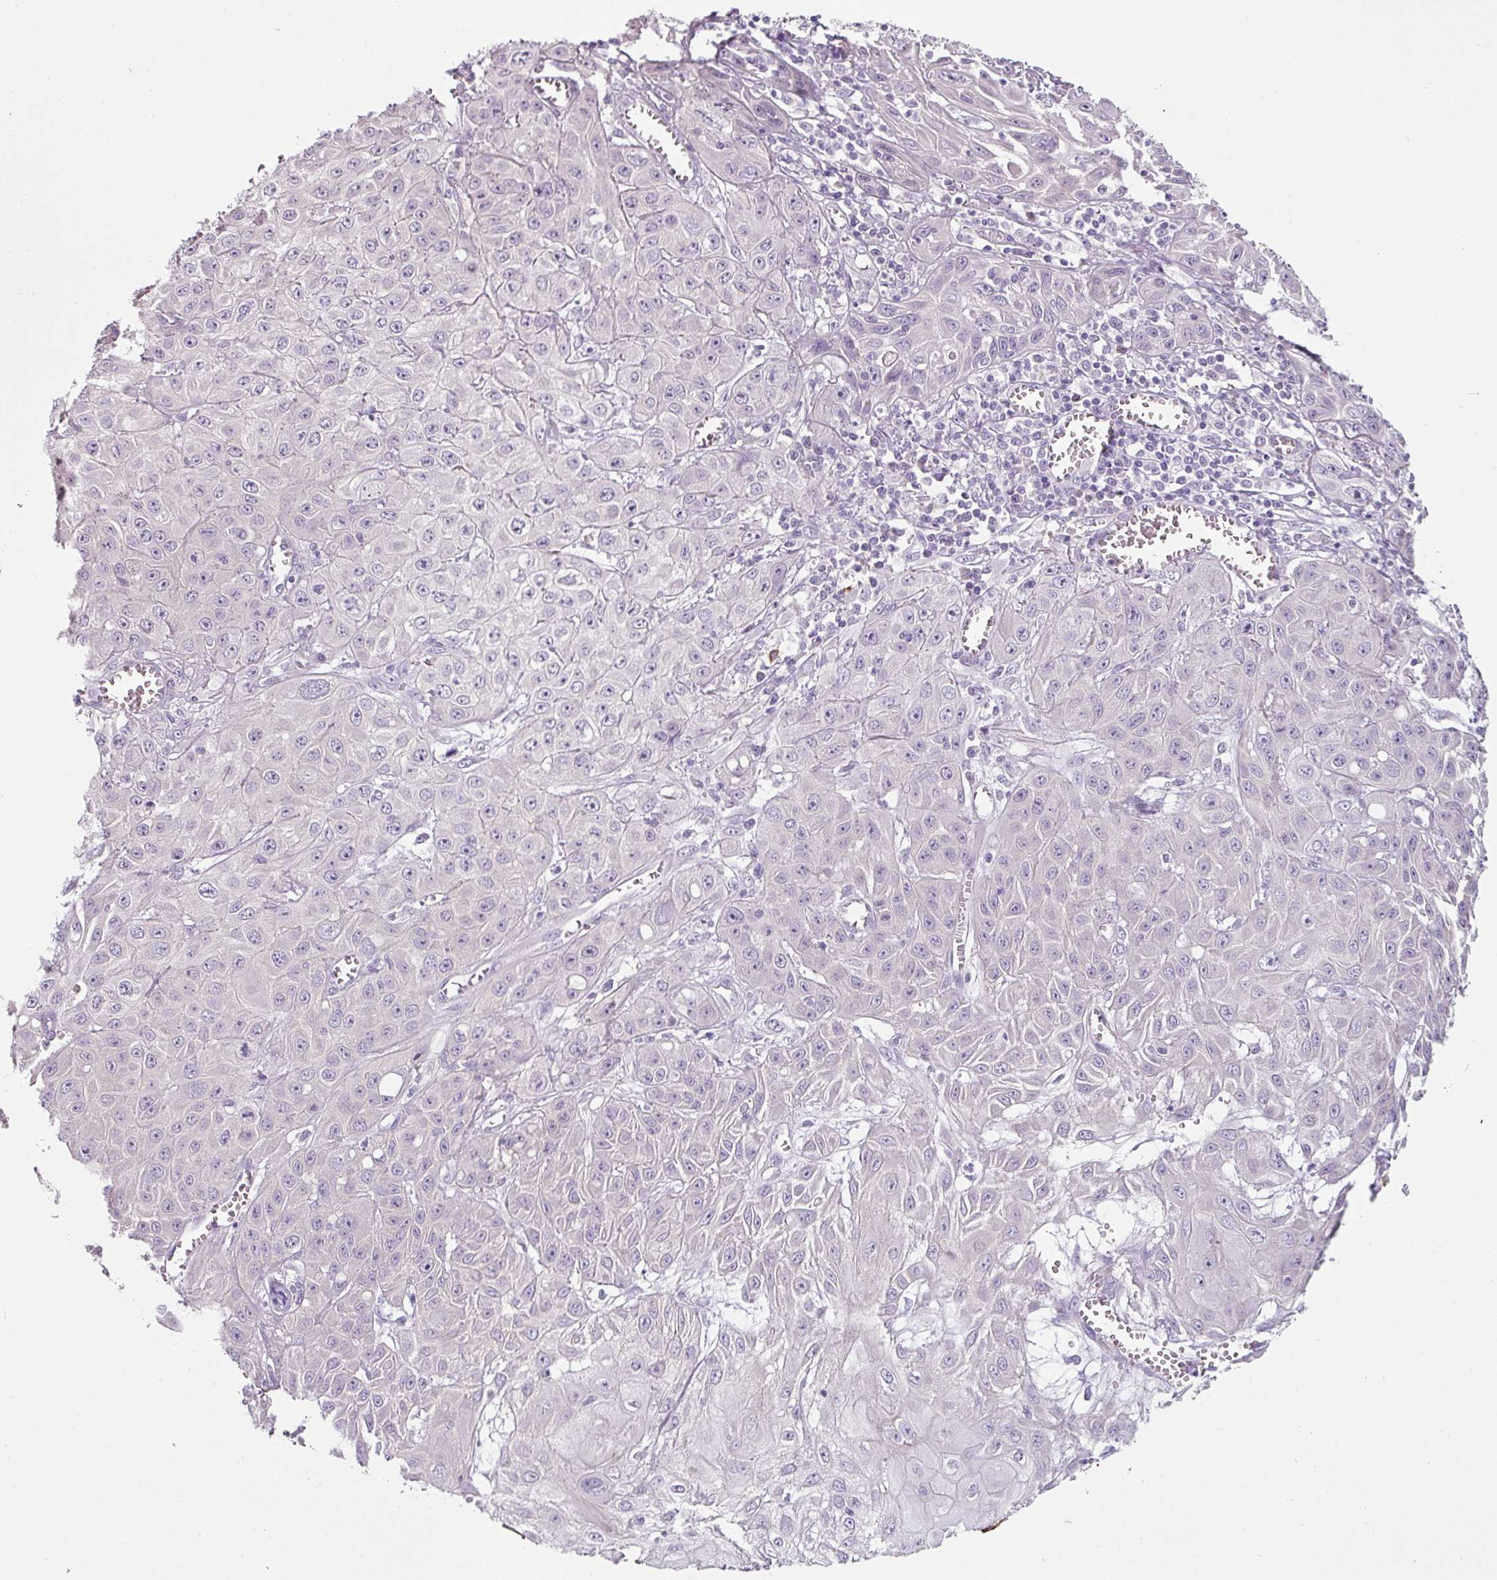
{"staining": {"intensity": "negative", "quantity": "none", "location": "none"}, "tissue": "skin cancer", "cell_type": "Tumor cells", "image_type": "cancer", "snomed": [{"axis": "morphology", "description": "Squamous cell carcinoma, NOS"}, {"axis": "topography", "description": "Skin"}, {"axis": "topography", "description": "Vulva"}], "caption": "Immunohistochemistry photomicrograph of squamous cell carcinoma (skin) stained for a protein (brown), which reveals no expression in tumor cells.", "gene": "FHAD1", "patient": {"sex": "female", "age": 71}}